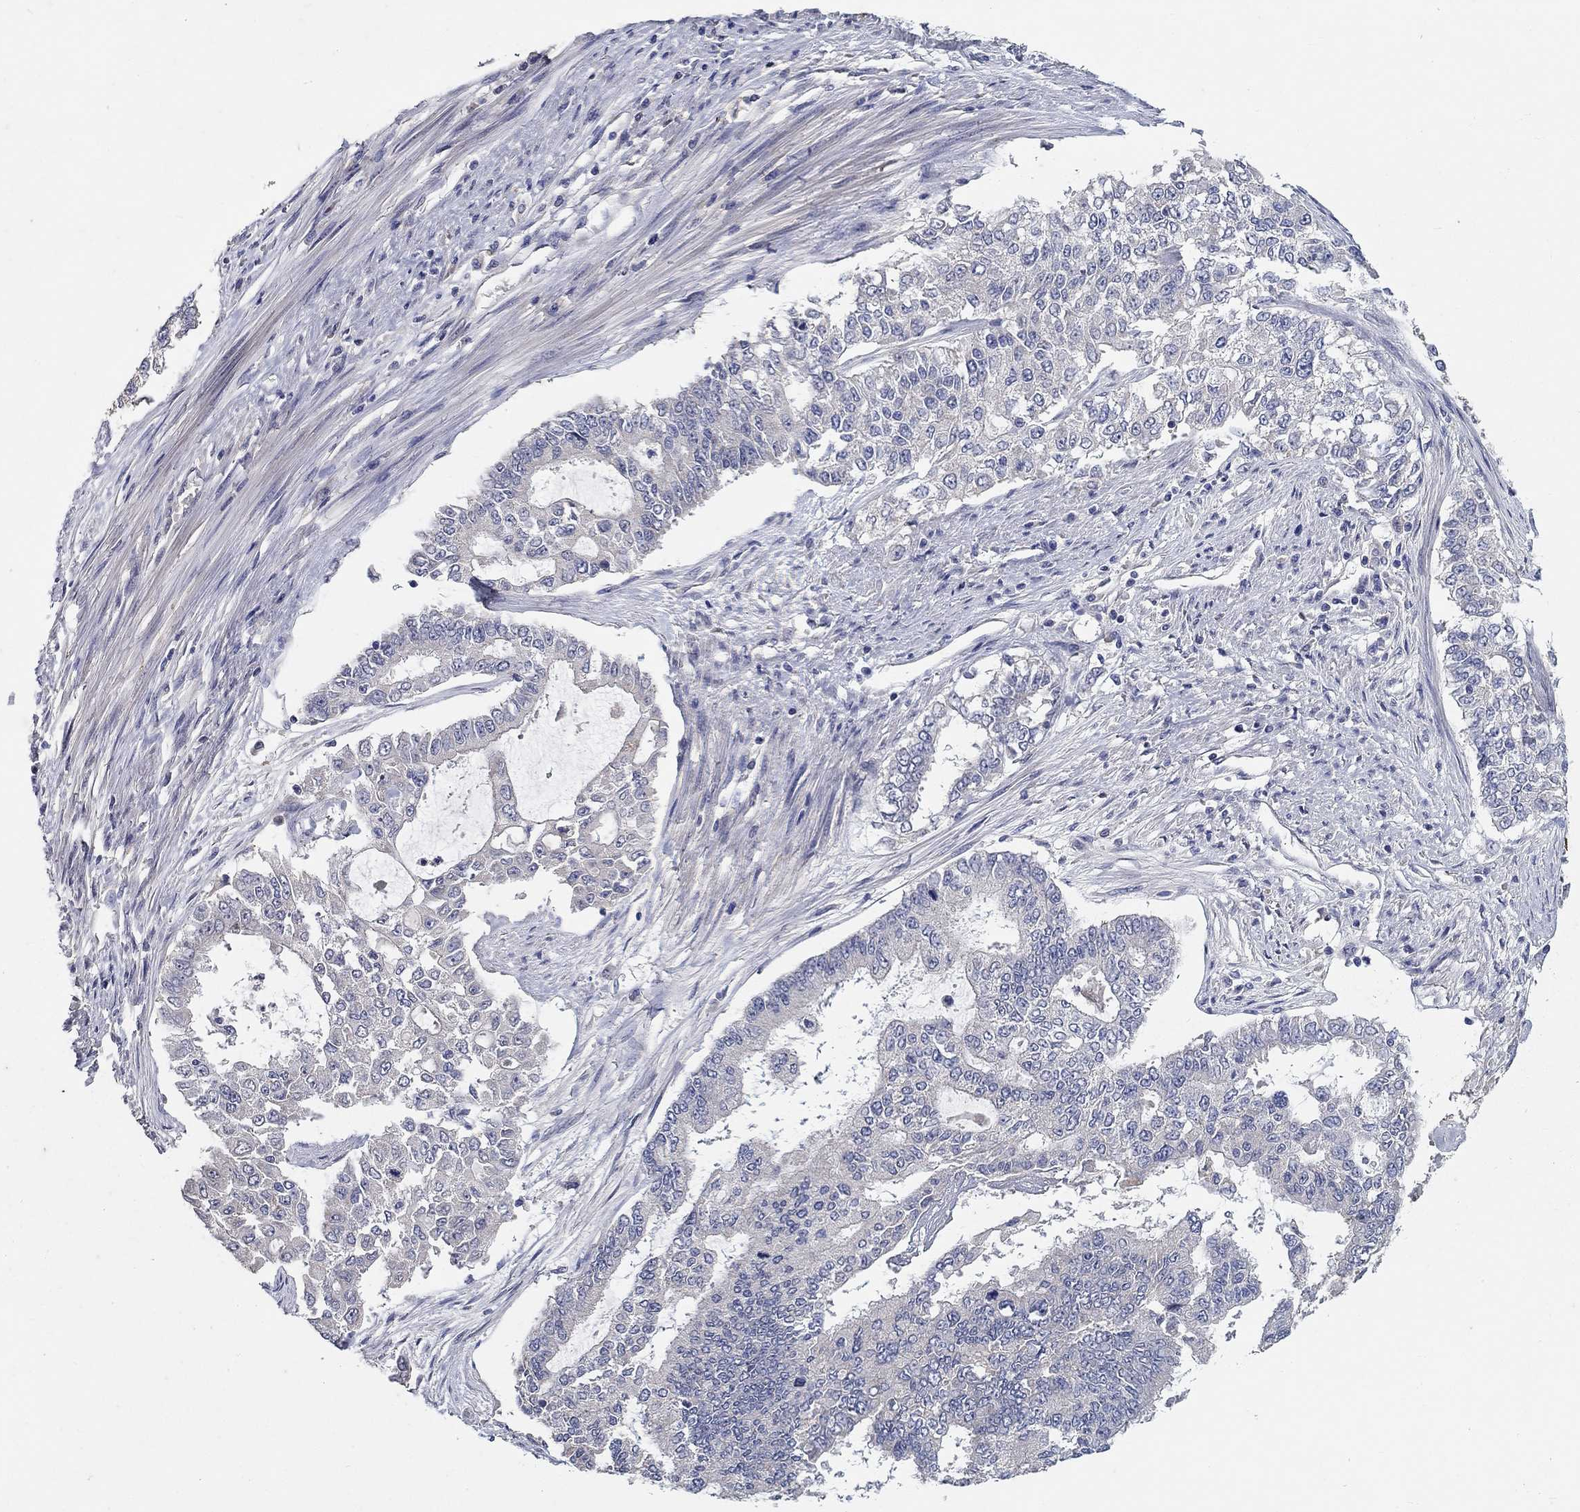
{"staining": {"intensity": "negative", "quantity": "none", "location": "none"}, "tissue": "endometrial cancer", "cell_type": "Tumor cells", "image_type": "cancer", "snomed": [{"axis": "morphology", "description": "Adenocarcinoma, NOS"}, {"axis": "topography", "description": "Uterus"}], "caption": "A high-resolution photomicrograph shows immunohistochemistry staining of endometrial adenocarcinoma, which displays no significant positivity in tumor cells.", "gene": "PROZ", "patient": {"sex": "female", "age": 59}}